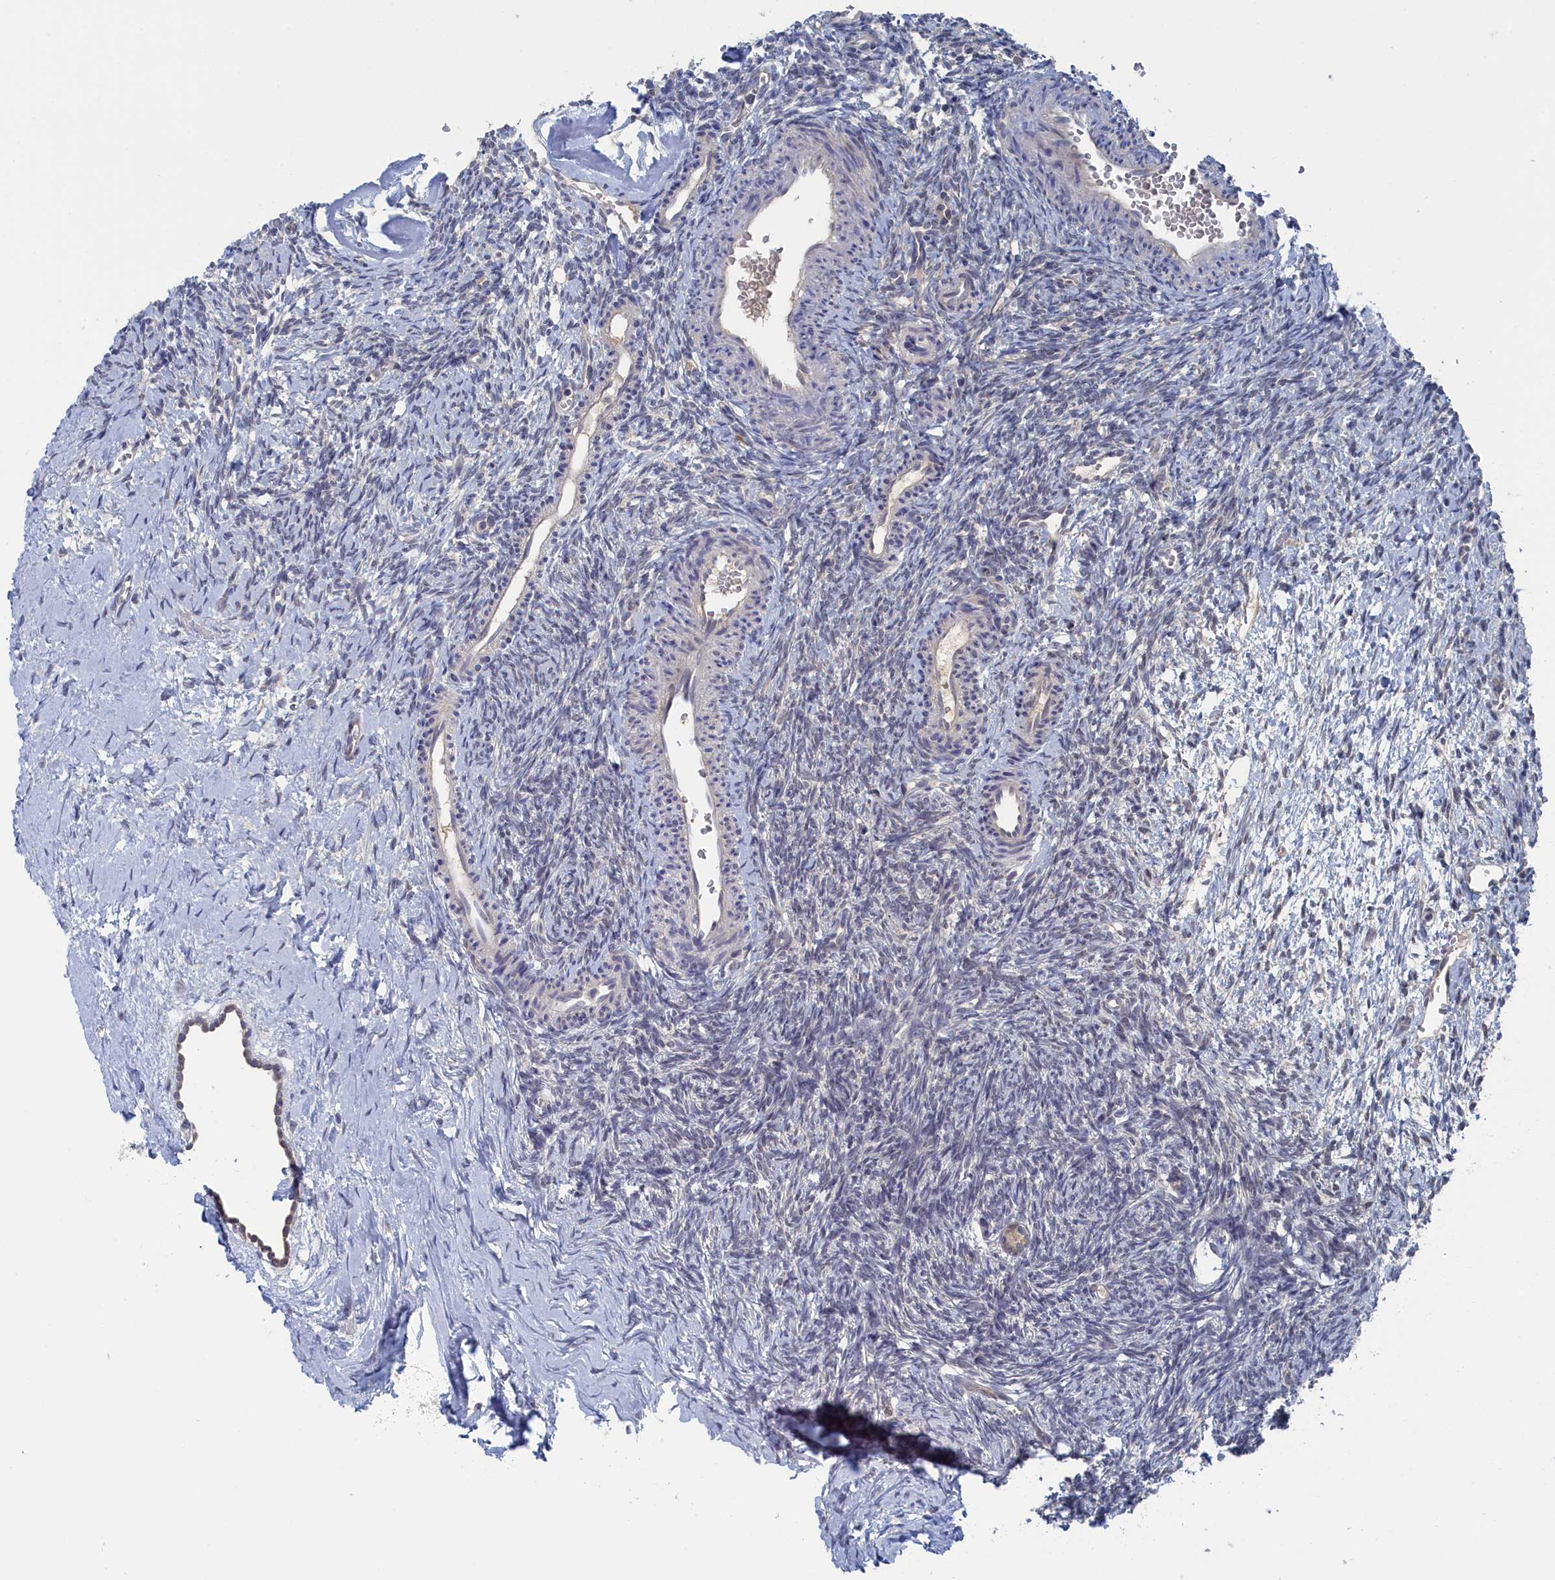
{"staining": {"intensity": "negative", "quantity": "none", "location": "none"}, "tissue": "ovary", "cell_type": "Follicle cells", "image_type": "normal", "snomed": [{"axis": "morphology", "description": "Normal tissue, NOS"}, {"axis": "topography", "description": "Ovary"}], "caption": "This is an immunohistochemistry histopathology image of normal human ovary. There is no staining in follicle cells.", "gene": "IRGQ", "patient": {"sex": "female", "age": 39}}